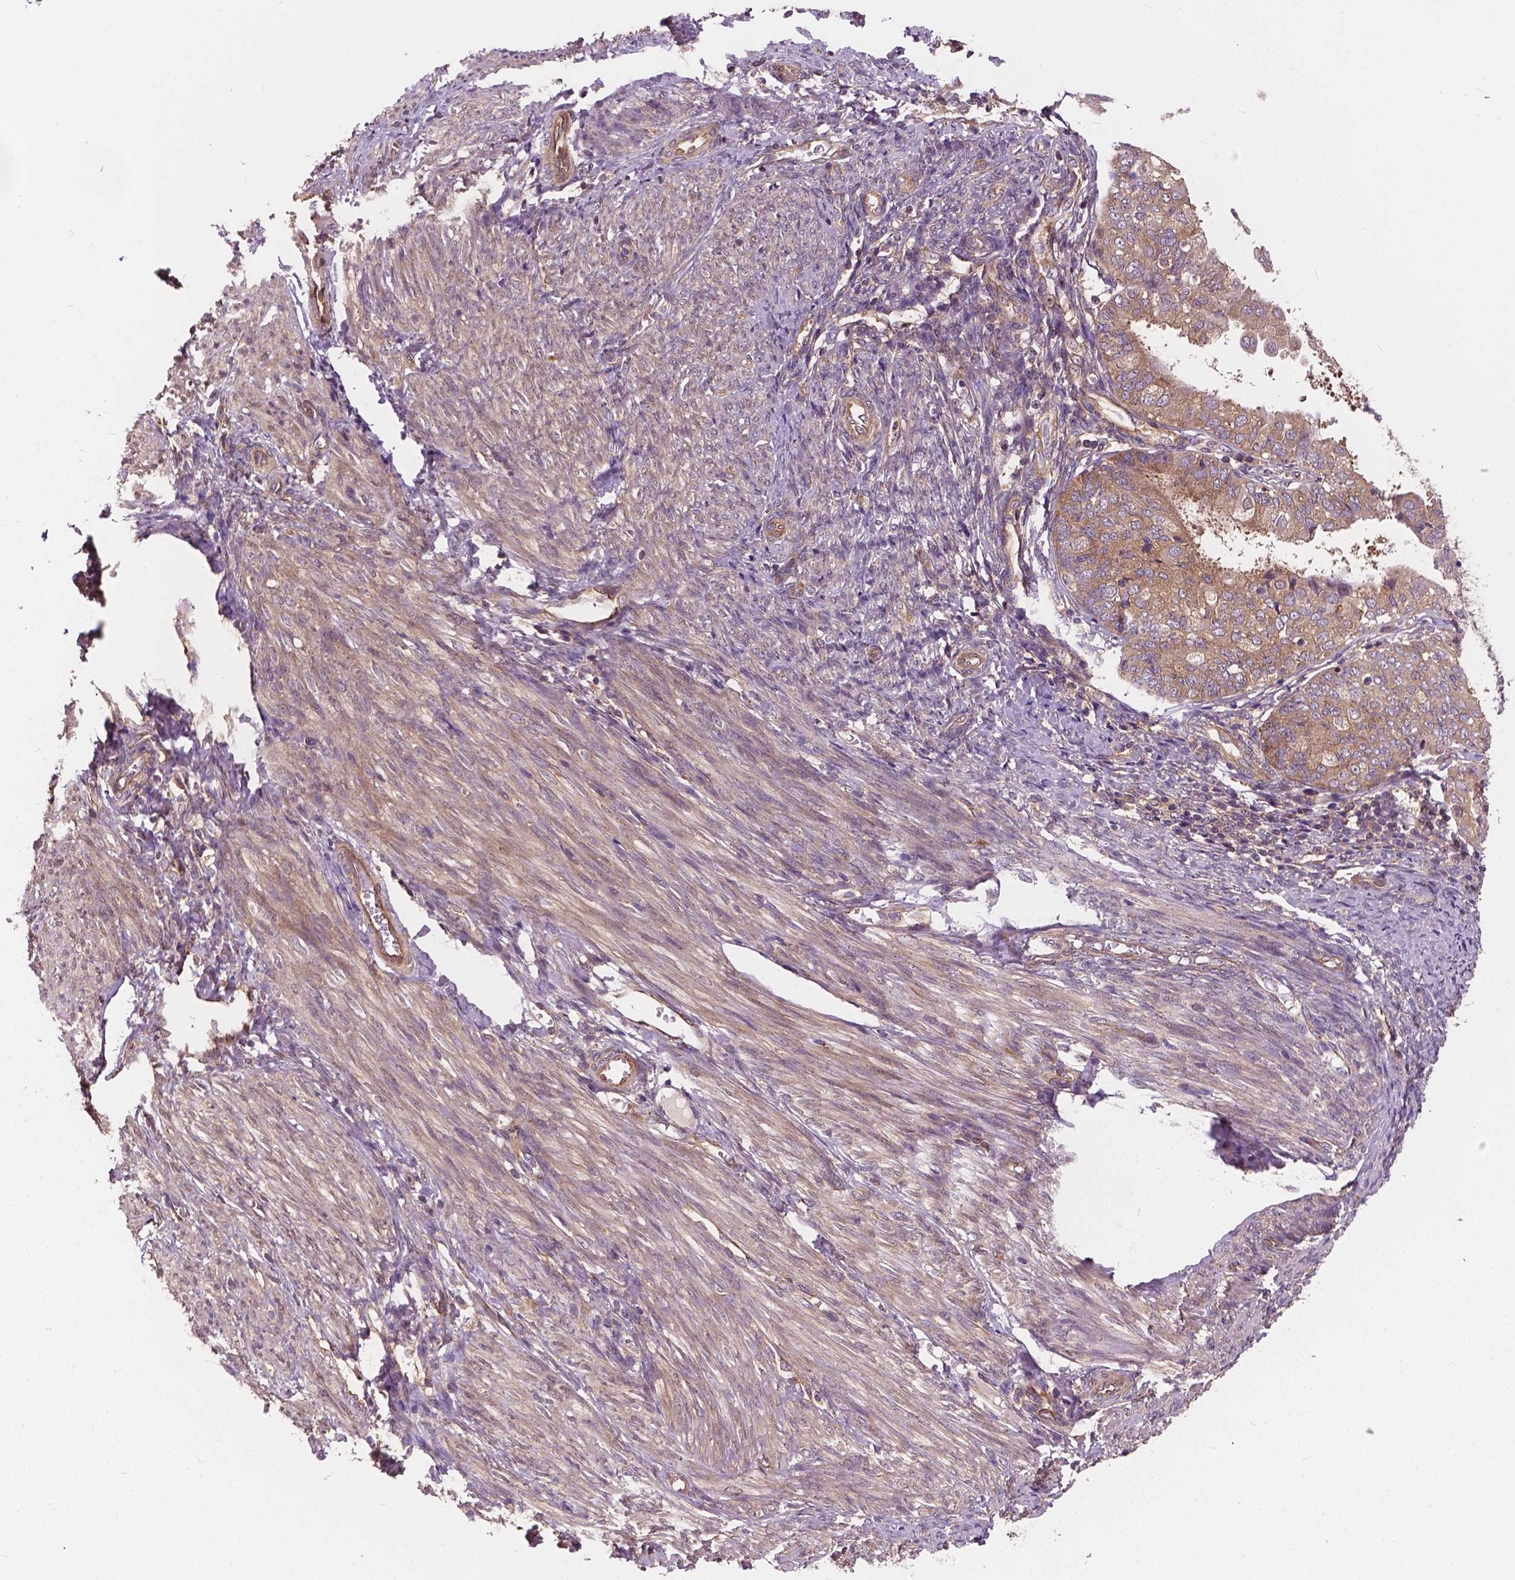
{"staining": {"intensity": "weak", "quantity": ">75%", "location": "cytoplasmic/membranous"}, "tissue": "endometrial cancer", "cell_type": "Tumor cells", "image_type": "cancer", "snomed": [{"axis": "morphology", "description": "Adenocarcinoma, NOS"}, {"axis": "topography", "description": "Endometrium"}], "caption": "Endometrial cancer tissue displays weak cytoplasmic/membranous staining in approximately >75% of tumor cells, visualized by immunohistochemistry.", "gene": "MZT1", "patient": {"sex": "female", "age": 68}}